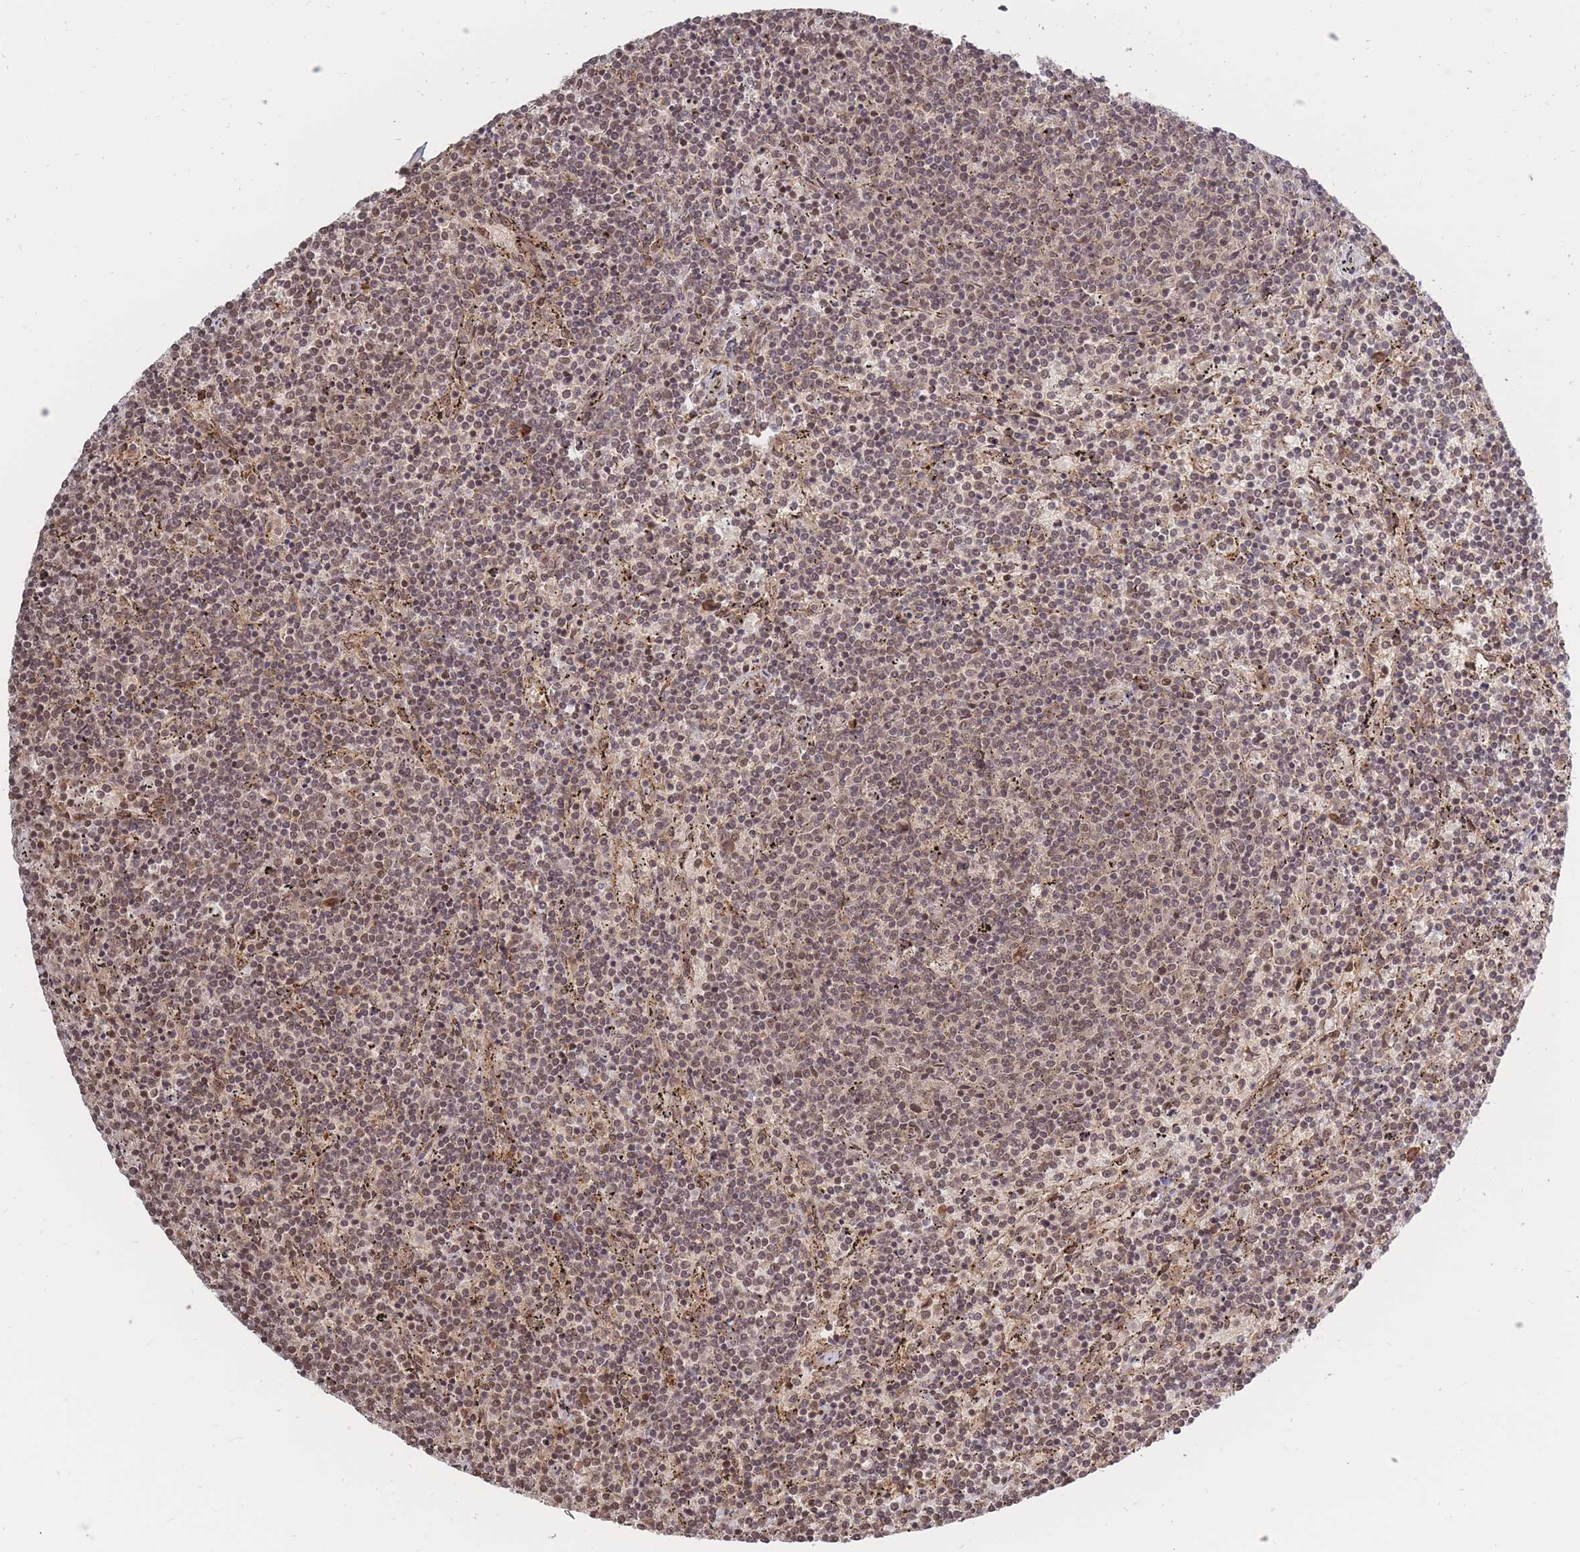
{"staining": {"intensity": "weak", "quantity": "25%-75%", "location": "nuclear"}, "tissue": "lymphoma", "cell_type": "Tumor cells", "image_type": "cancer", "snomed": [{"axis": "morphology", "description": "Malignant lymphoma, non-Hodgkin's type, Low grade"}, {"axis": "topography", "description": "Spleen"}], "caption": "Weak nuclear positivity for a protein is present in about 25%-75% of tumor cells of malignant lymphoma, non-Hodgkin's type (low-grade) using IHC.", "gene": "SRA1", "patient": {"sex": "female", "age": 50}}